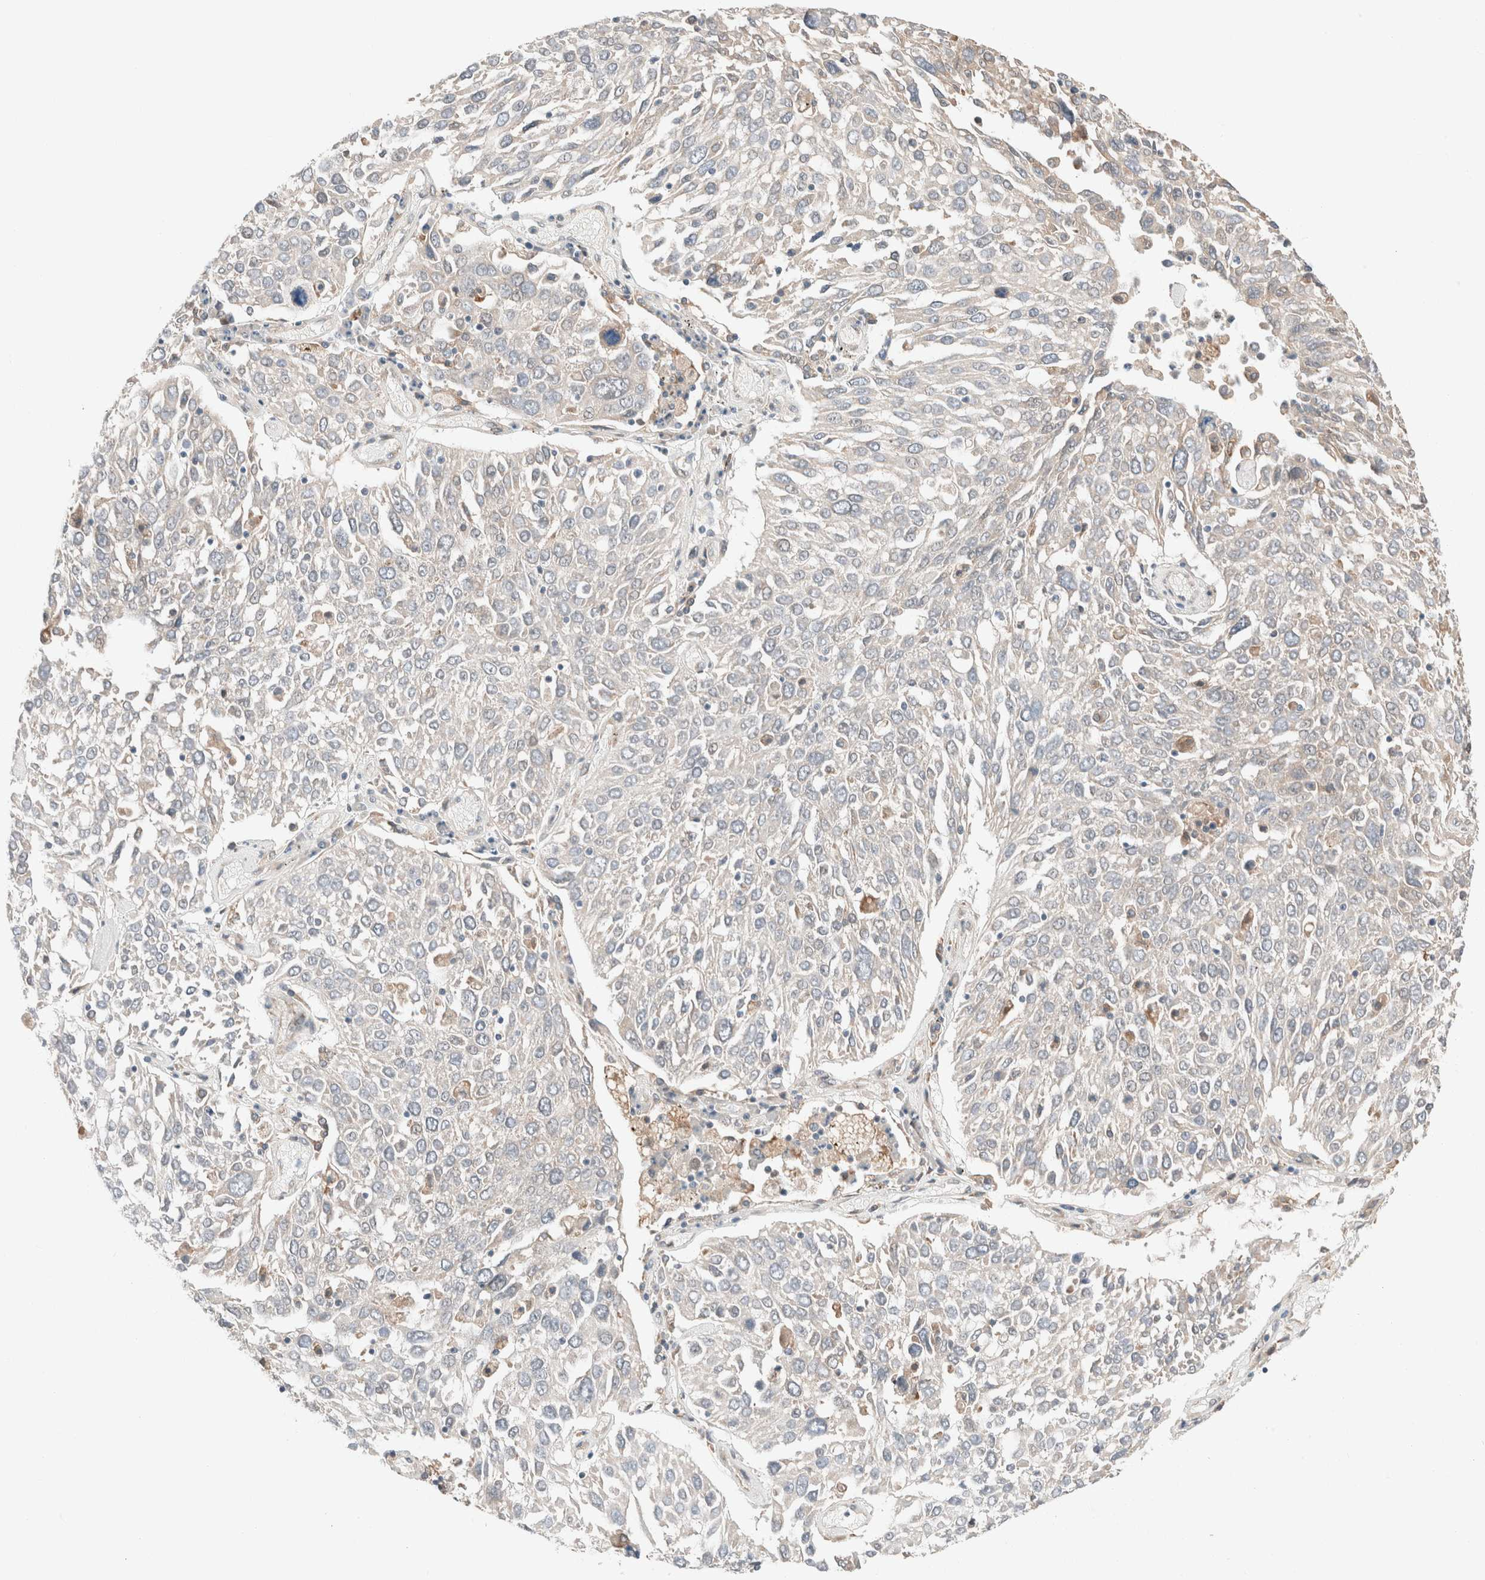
{"staining": {"intensity": "negative", "quantity": "none", "location": "none"}, "tissue": "lung cancer", "cell_type": "Tumor cells", "image_type": "cancer", "snomed": [{"axis": "morphology", "description": "Squamous cell carcinoma, NOS"}, {"axis": "topography", "description": "Lung"}], "caption": "A high-resolution photomicrograph shows immunohistochemistry staining of lung cancer (squamous cell carcinoma), which exhibits no significant expression in tumor cells.", "gene": "PCM1", "patient": {"sex": "male", "age": 65}}